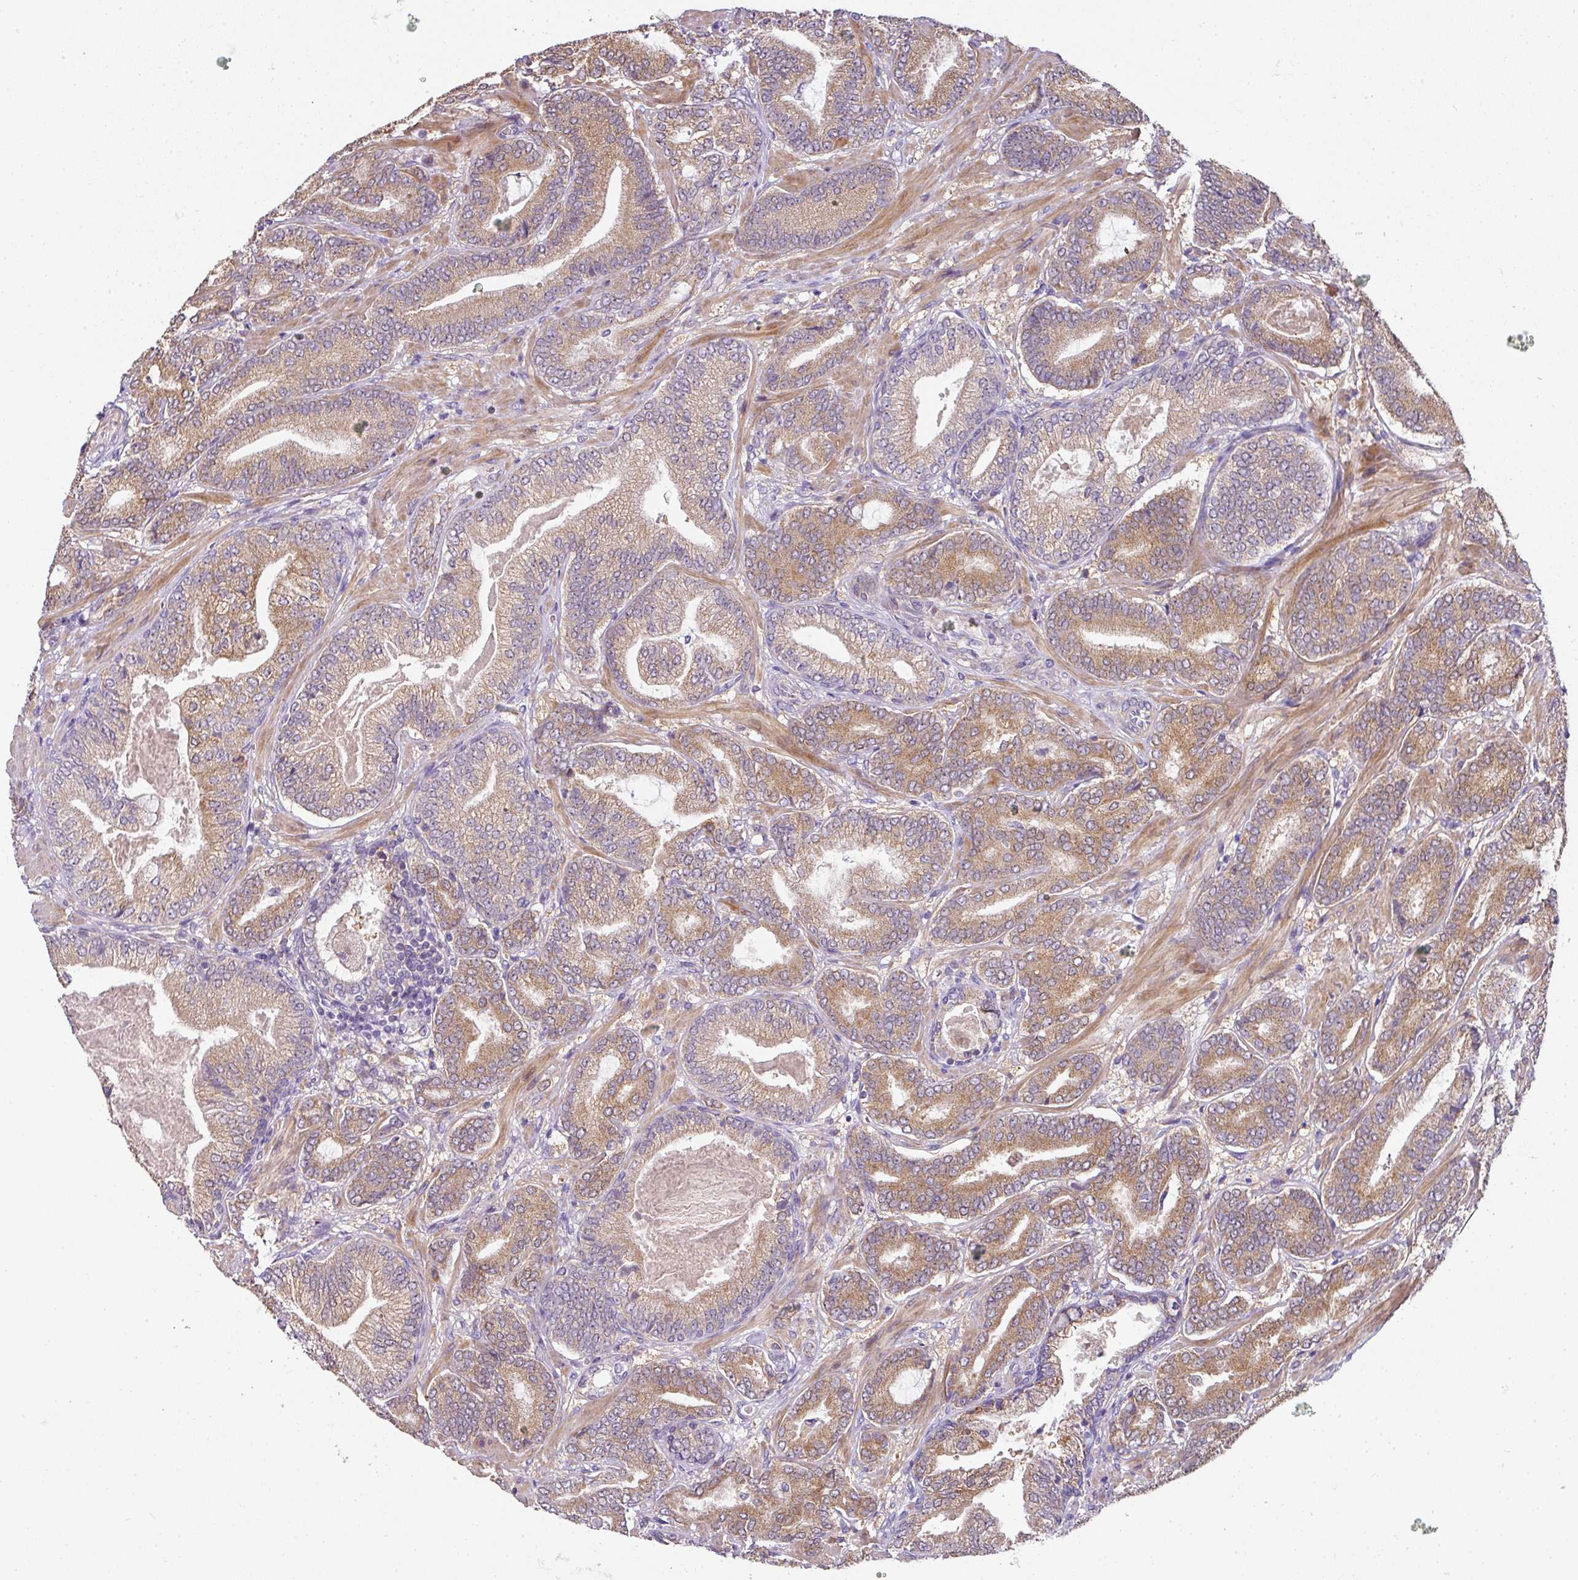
{"staining": {"intensity": "moderate", "quantity": ">75%", "location": "cytoplasmic/membranous"}, "tissue": "prostate cancer", "cell_type": "Tumor cells", "image_type": "cancer", "snomed": [{"axis": "morphology", "description": "Adenocarcinoma, Low grade"}, {"axis": "topography", "description": "Prostate and seminal vesicle, NOS"}], "caption": "Protein staining of prostate cancer tissue displays moderate cytoplasmic/membranous expression in approximately >75% of tumor cells. Immunohistochemistry (ihc) stains the protein of interest in brown and the nuclei are stained blue.", "gene": "STK35", "patient": {"sex": "male", "age": 61}}